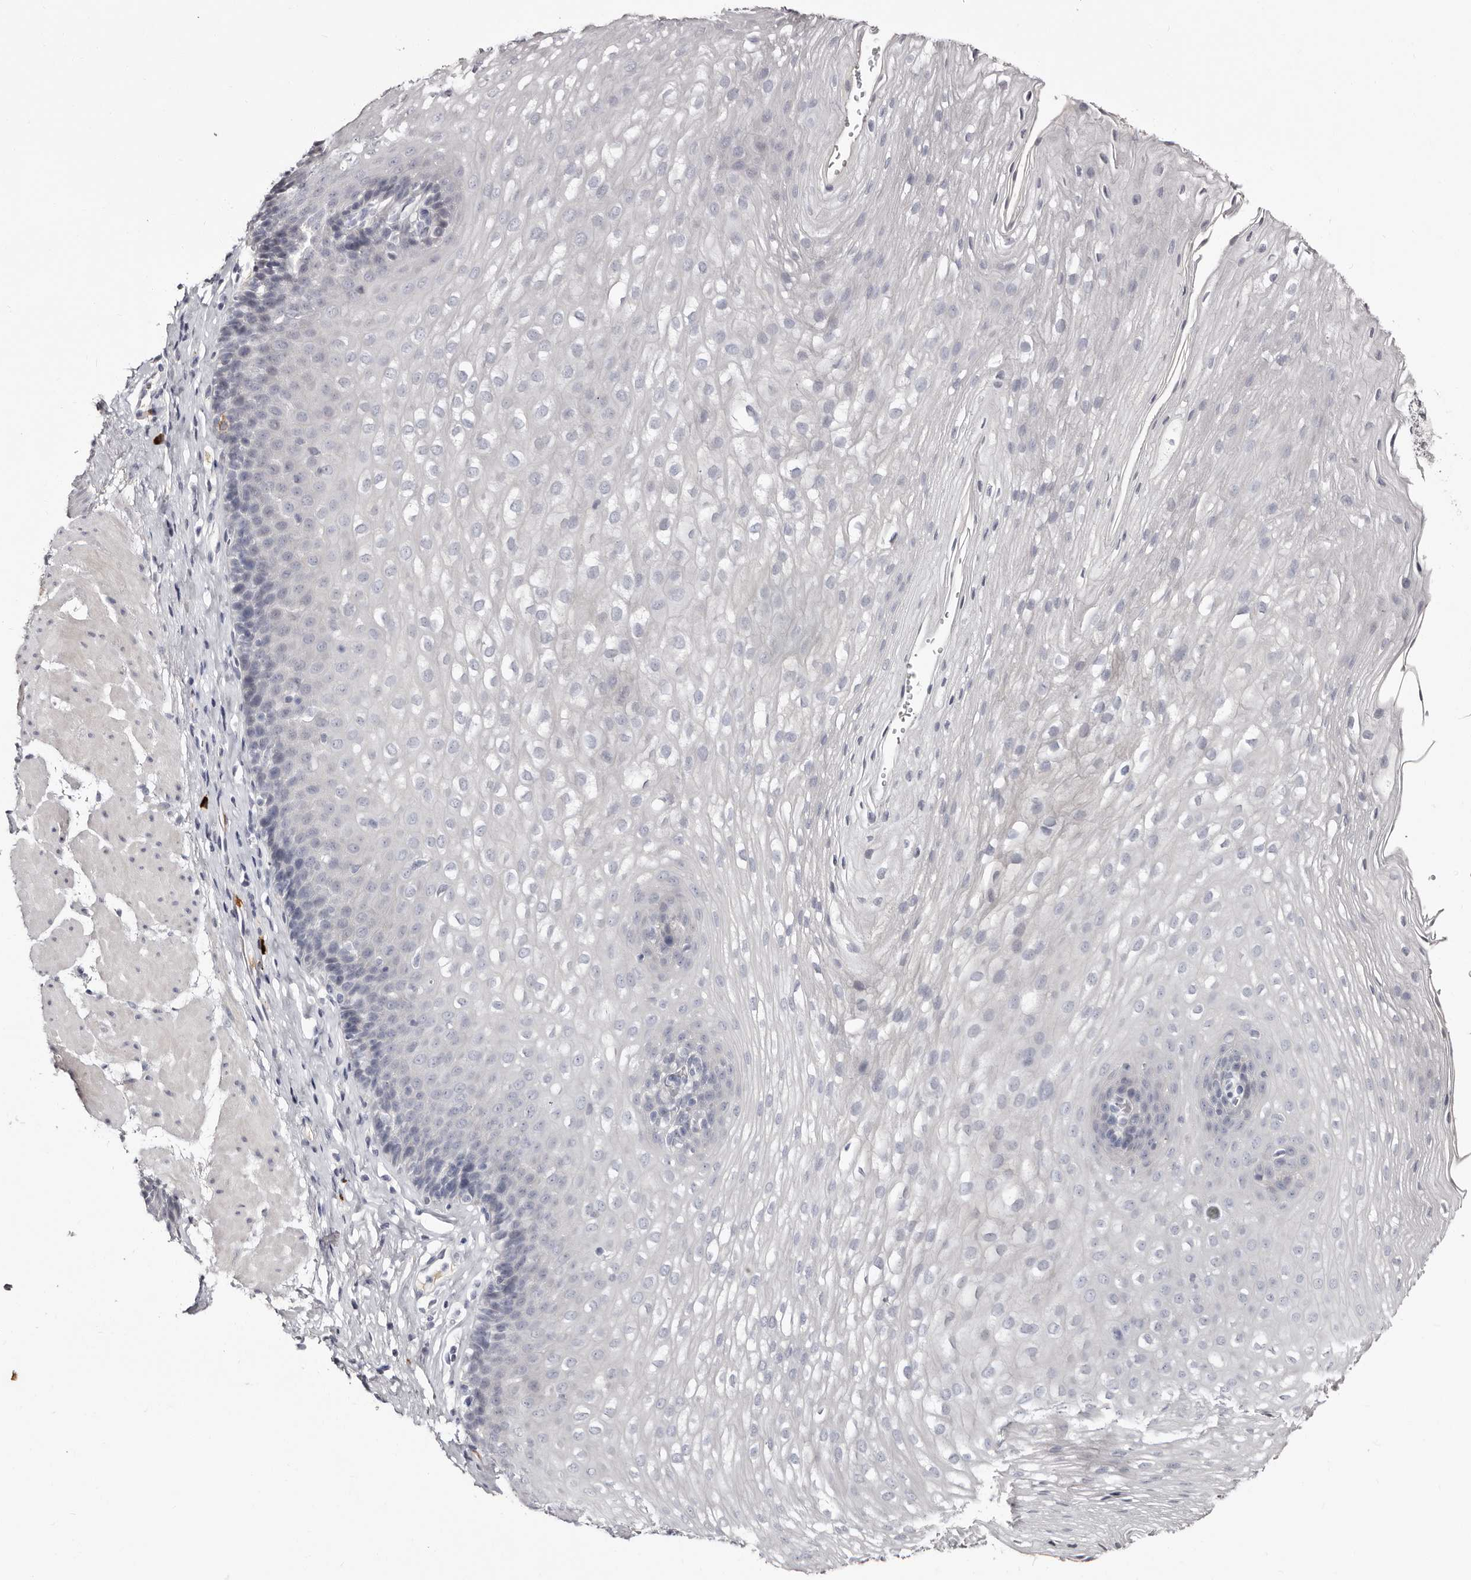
{"staining": {"intensity": "negative", "quantity": "none", "location": "none"}, "tissue": "esophagus", "cell_type": "Squamous epithelial cells", "image_type": "normal", "snomed": [{"axis": "morphology", "description": "Normal tissue, NOS"}, {"axis": "topography", "description": "Esophagus"}], "caption": "Human esophagus stained for a protein using immunohistochemistry exhibits no expression in squamous epithelial cells.", "gene": "TBC1D22B", "patient": {"sex": "female", "age": 66}}